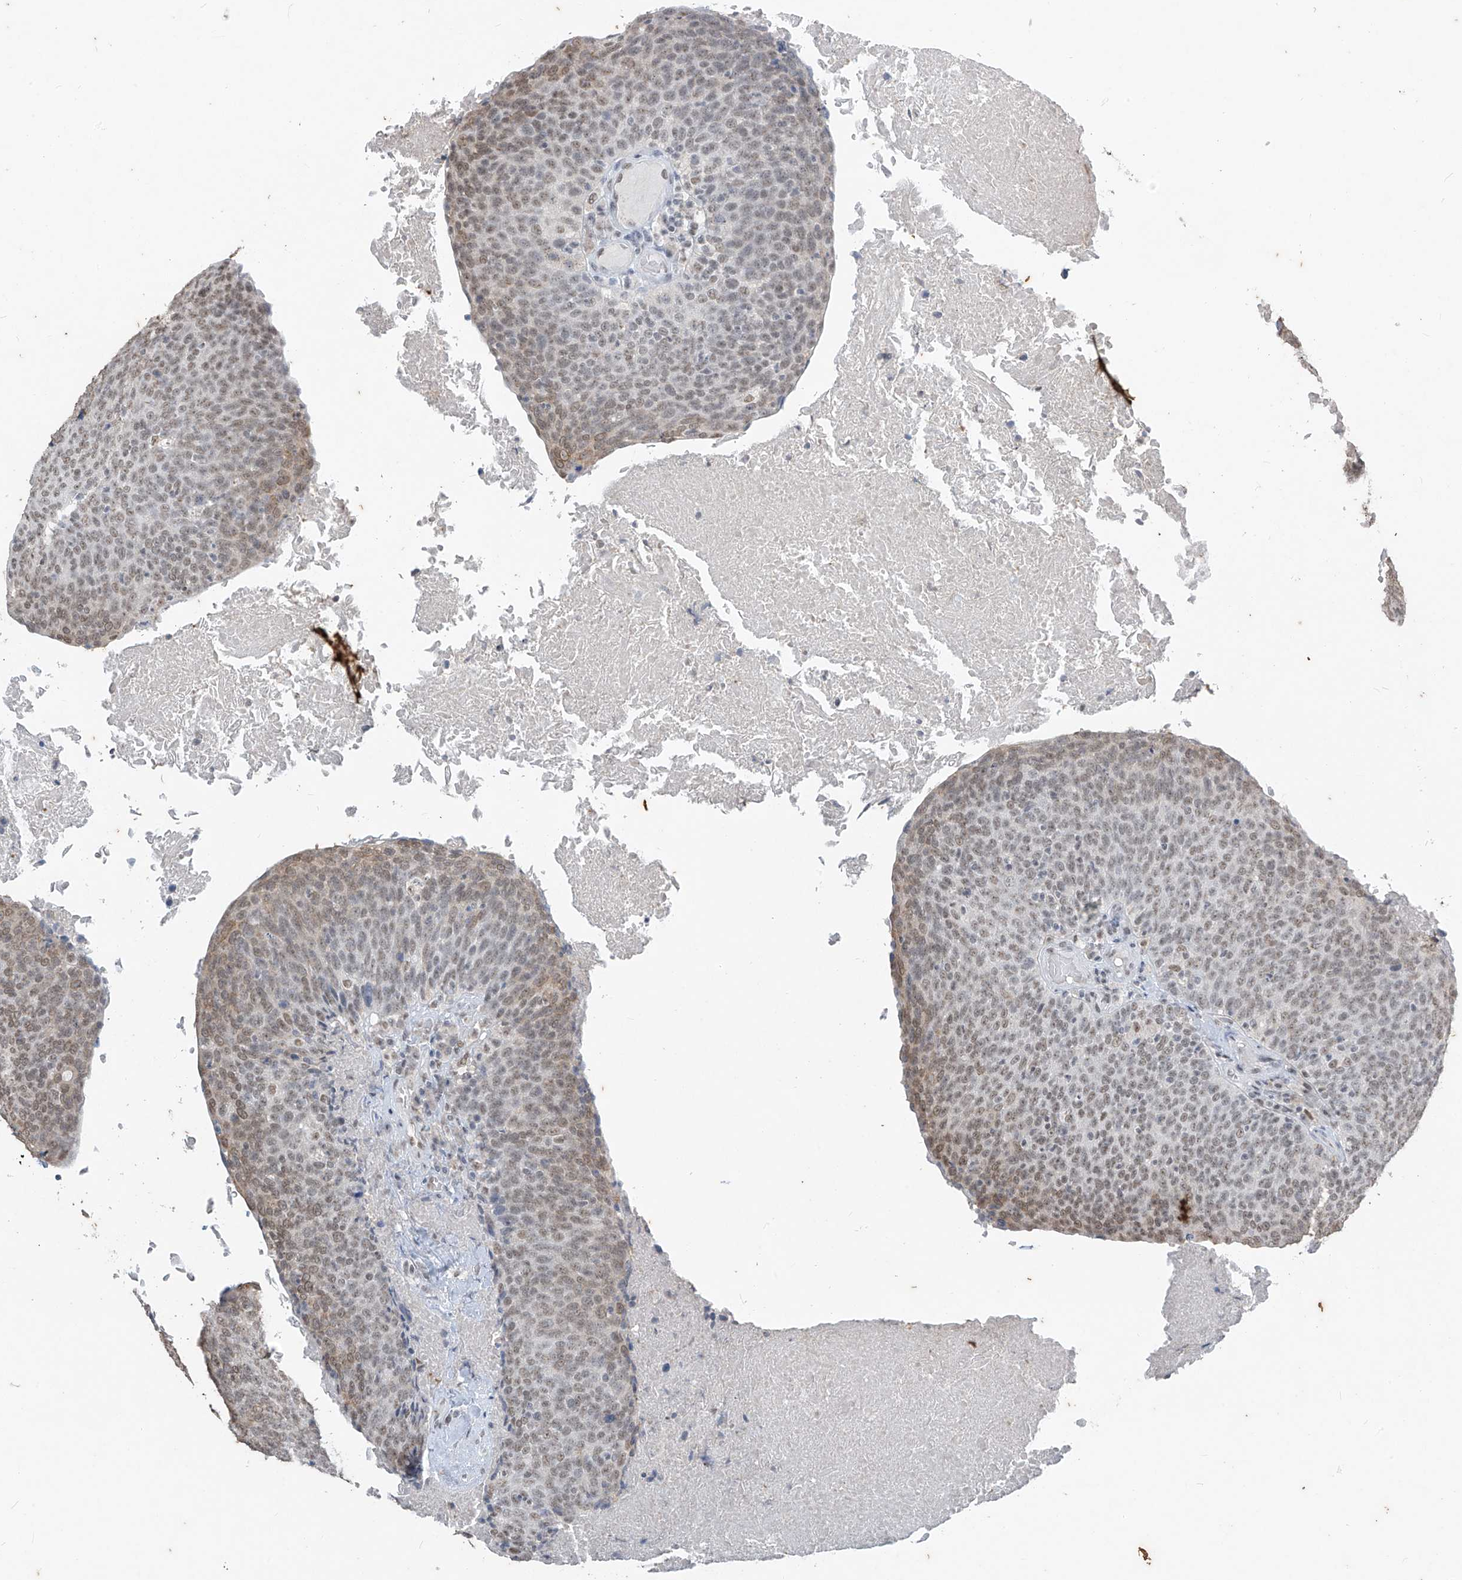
{"staining": {"intensity": "weak", "quantity": "<25%", "location": "nuclear"}, "tissue": "head and neck cancer", "cell_type": "Tumor cells", "image_type": "cancer", "snomed": [{"axis": "morphology", "description": "Squamous cell carcinoma, NOS"}, {"axis": "morphology", "description": "Squamous cell carcinoma, metastatic, NOS"}, {"axis": "topography", "description": "Lymph node"}, {"axis": "topography", "description": "Head-Neck"}], "caption": "The immunohistochemistry (IHC) micrograph has no significant staining in tumor cells of head and neck squamous cell carcinoma tissue.", "gene": "TFEC", "patient": {"sex": "male", "age": 62}}